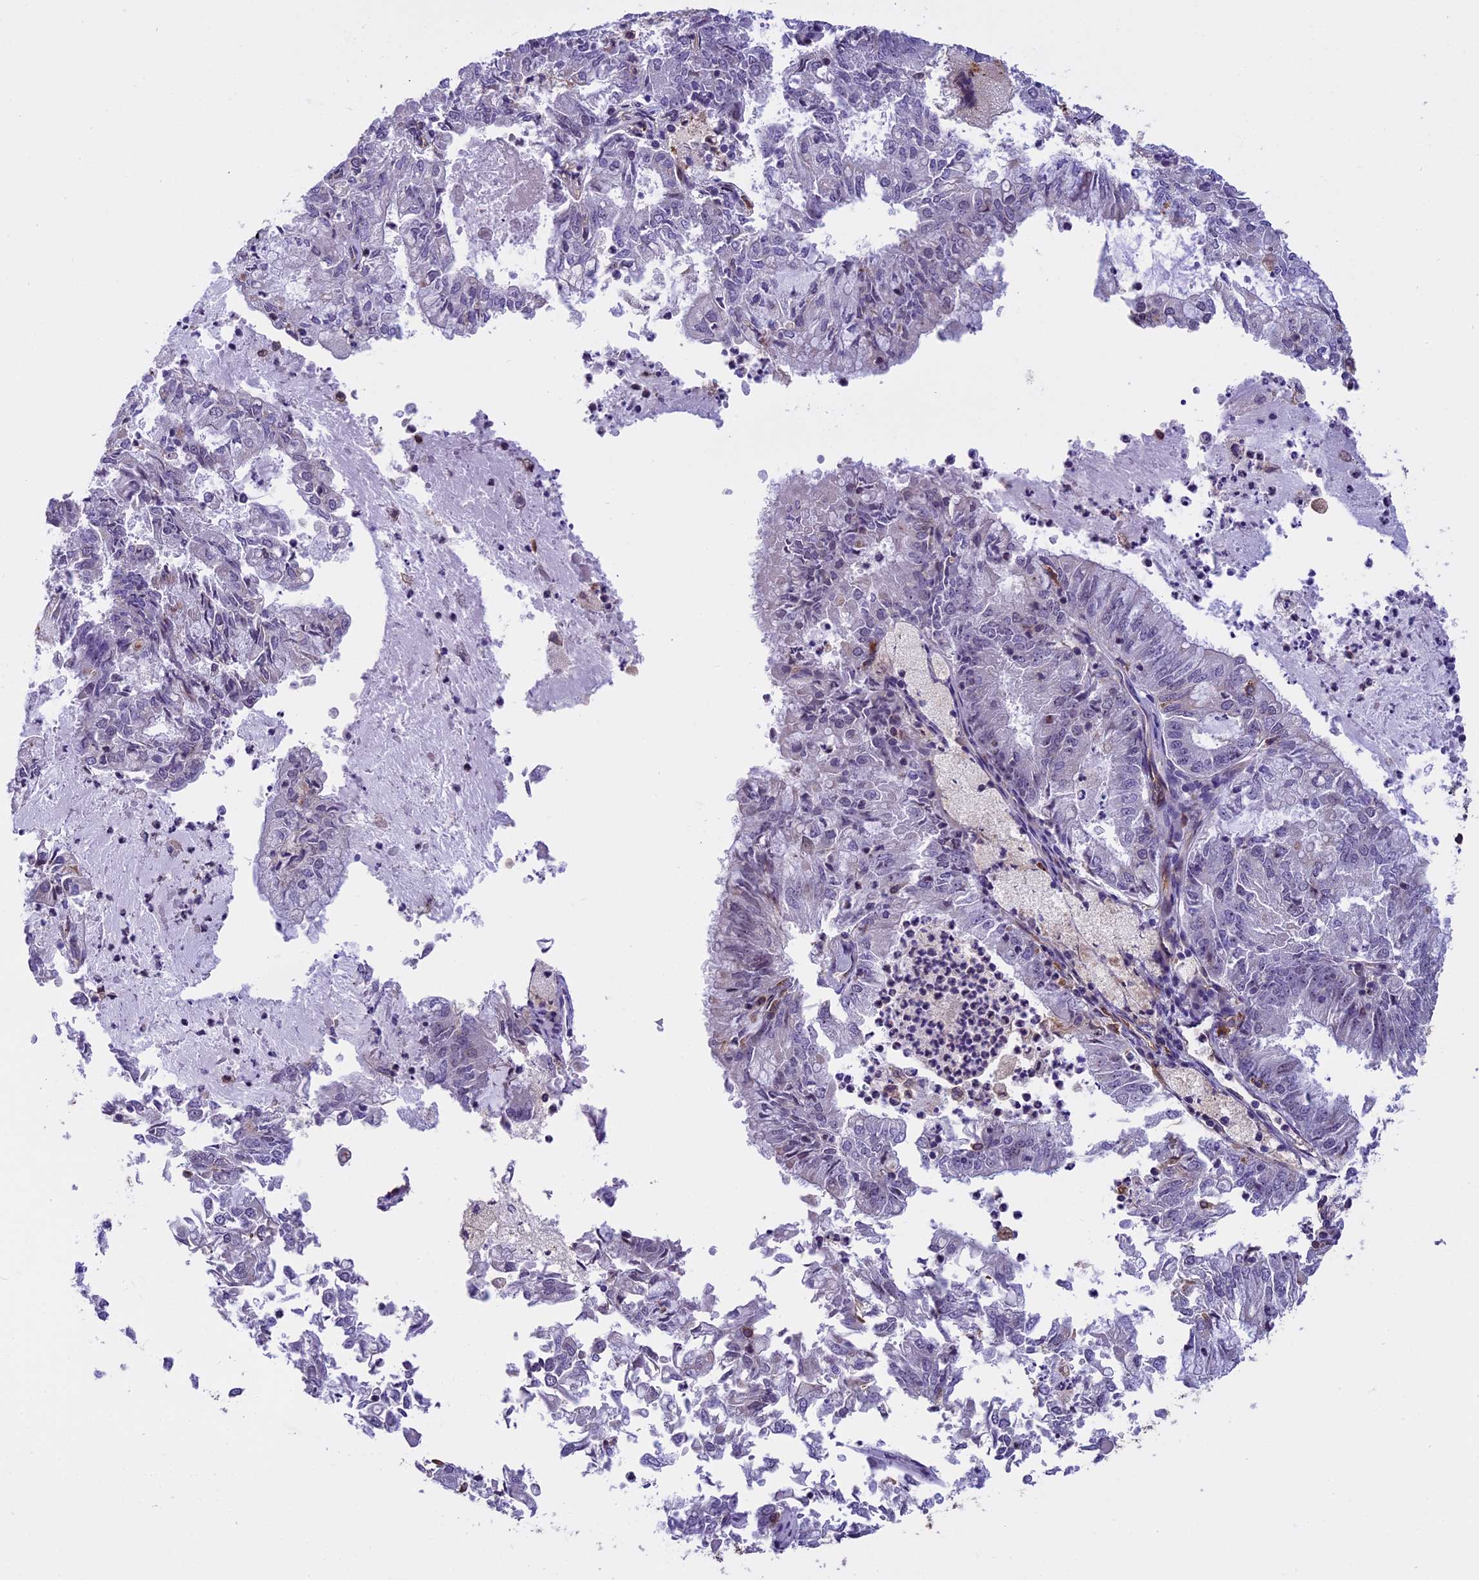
{"staining": {"intensity": "negative", "quantity": "none", "location": "none"}, "tissue": "endometrial cancer", "cell_type": "Tumor cells", "image_type": "cancer", "snomed": [{"axis": "morphology", "description": "Adenocarcinoma, NOS"}, {"axis": "topography", "description": "Endometrium"}], "caption": "High magnification brightfield microscopy of endometrial adenocarcinoma stained with DAB (brown) and counterstained with hematoxylin (blue): tumor cells show no significant staining.", "gene": "EHBP1L1", "patient": {"sex": "female", "age": 57}}